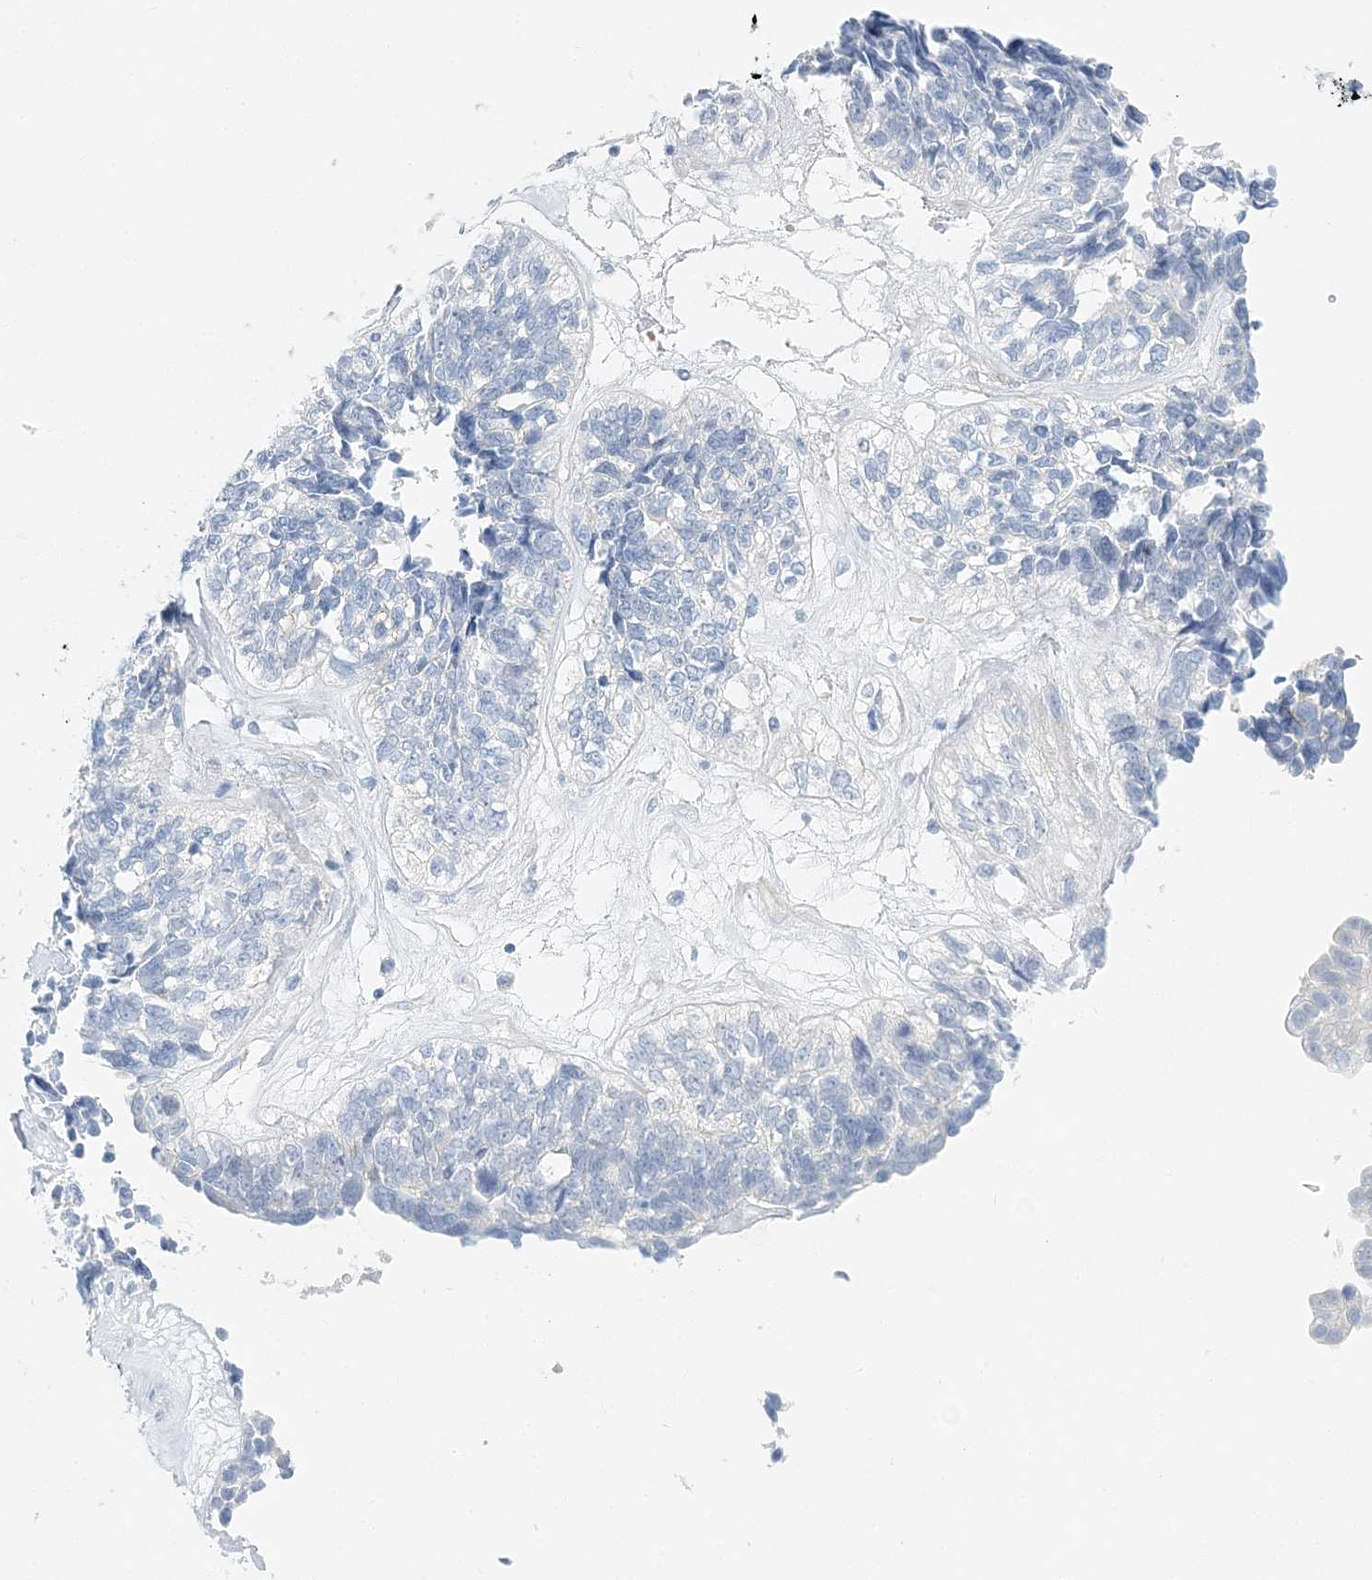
{"staining": {"intensity": "negative", "quantity": "none", "location": "none"}, "tissue": "ovarian cancer", "cell_type": "Tumor cells", "image_type": "cancer", "snomed": [{"axis": "morphology", "description": "Cystadenocarcinoma, serous, NOS"}, {"axis": "topography", "description": "Ovary"}], "caption": "Protein analysis of ovarian serous cystadenocarcinoma displays no significant expression in tumor cells.", "gene": "VILL", "patient": {"sex": "female", "age": 79}}